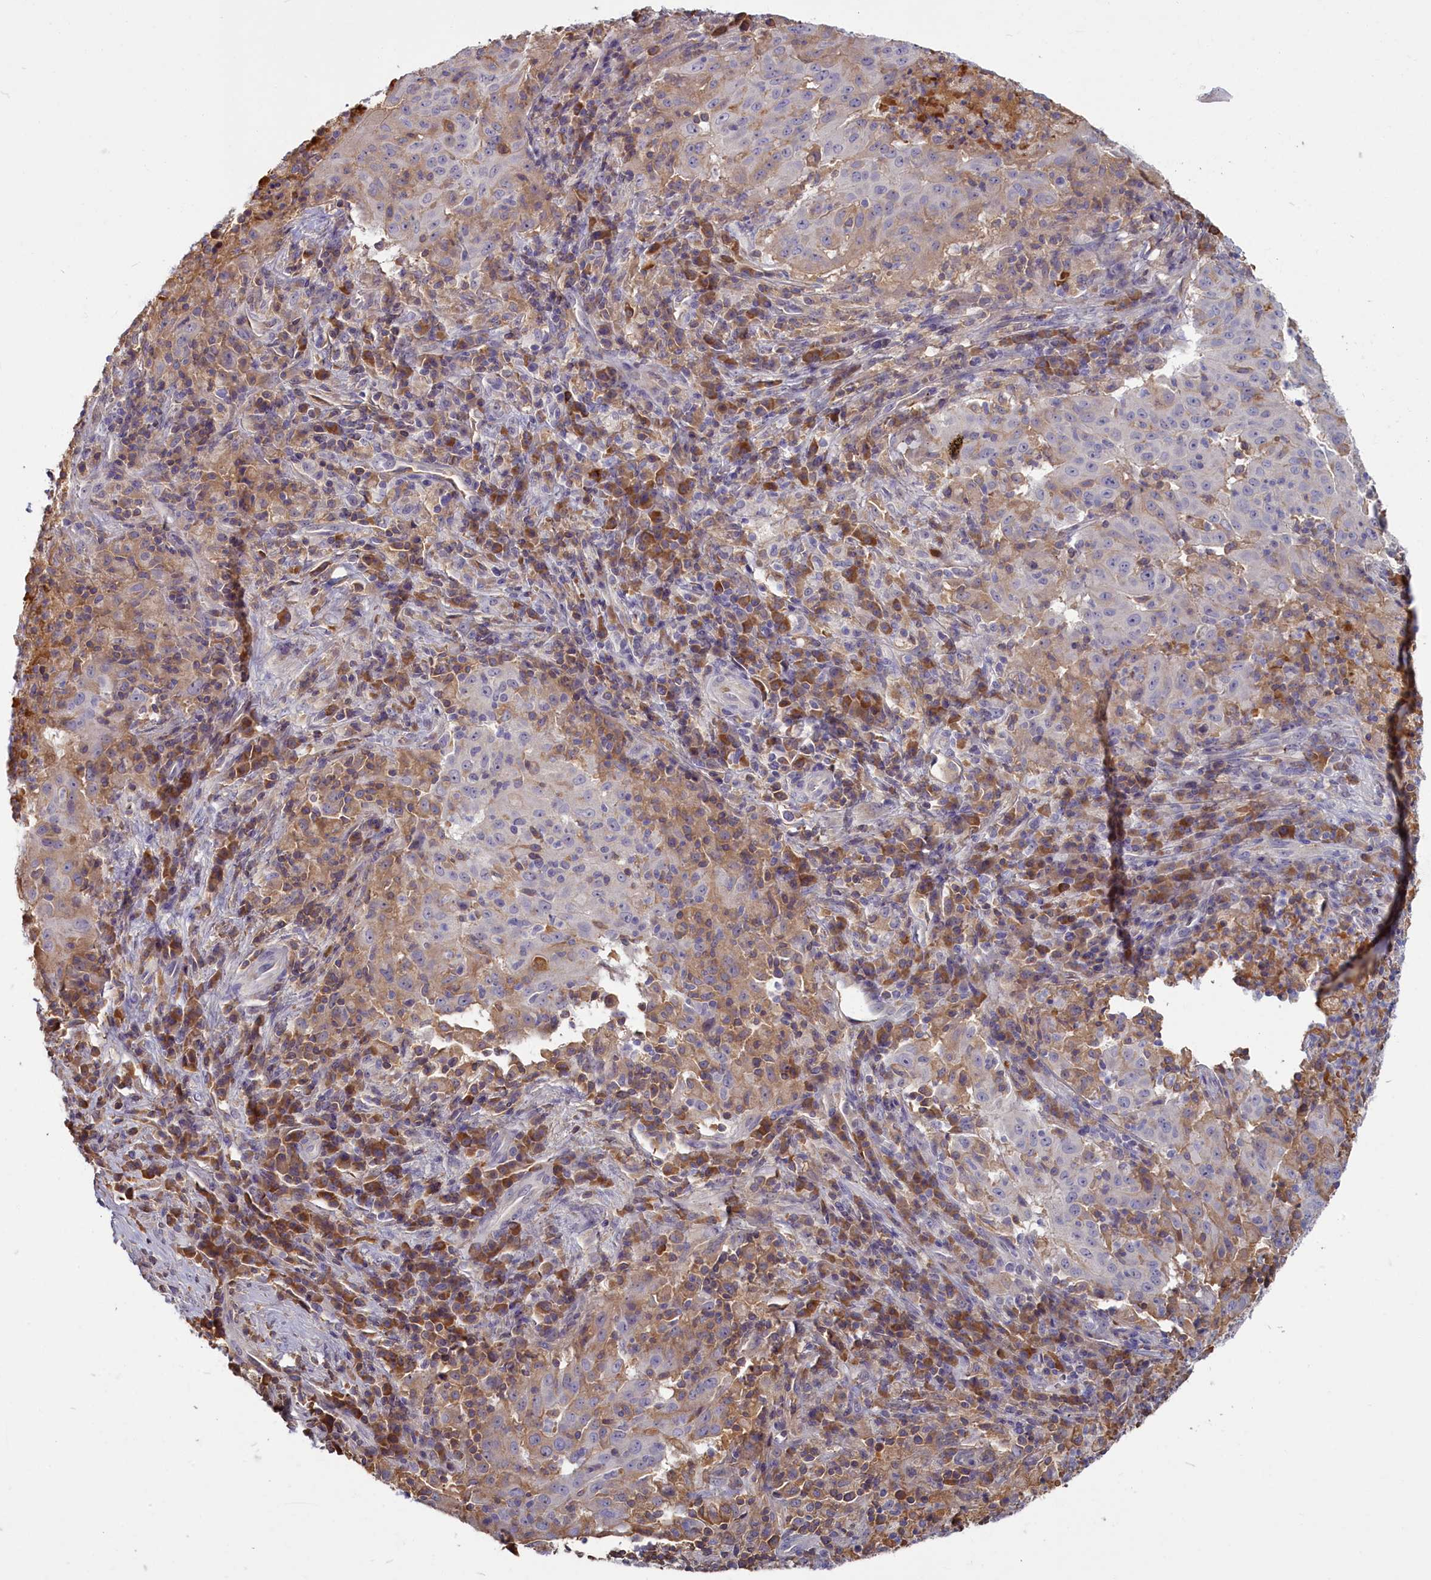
{"staining": {"intensity": "moderate", "quantity": "<25%", "location": "cytoplasmic/membranous"}, "tissue": "pancreatic cancer", "cell_type": "Tumor cells", "image_type": "cancer", "snomed": [{"axis": "morphology", "description": "Adenocarcinoma, NOS"}, {"axis": "topography", "description": "Pancreas"}], "caption": "Protein expression by immunohistochemistry shows moderate cytoplasmic/membranous expression in about <25% of tumor cells in adenocarcinoma (pancreatic).", "gene": "SV2C", "patient": {"sex": "male", "age": 63}}